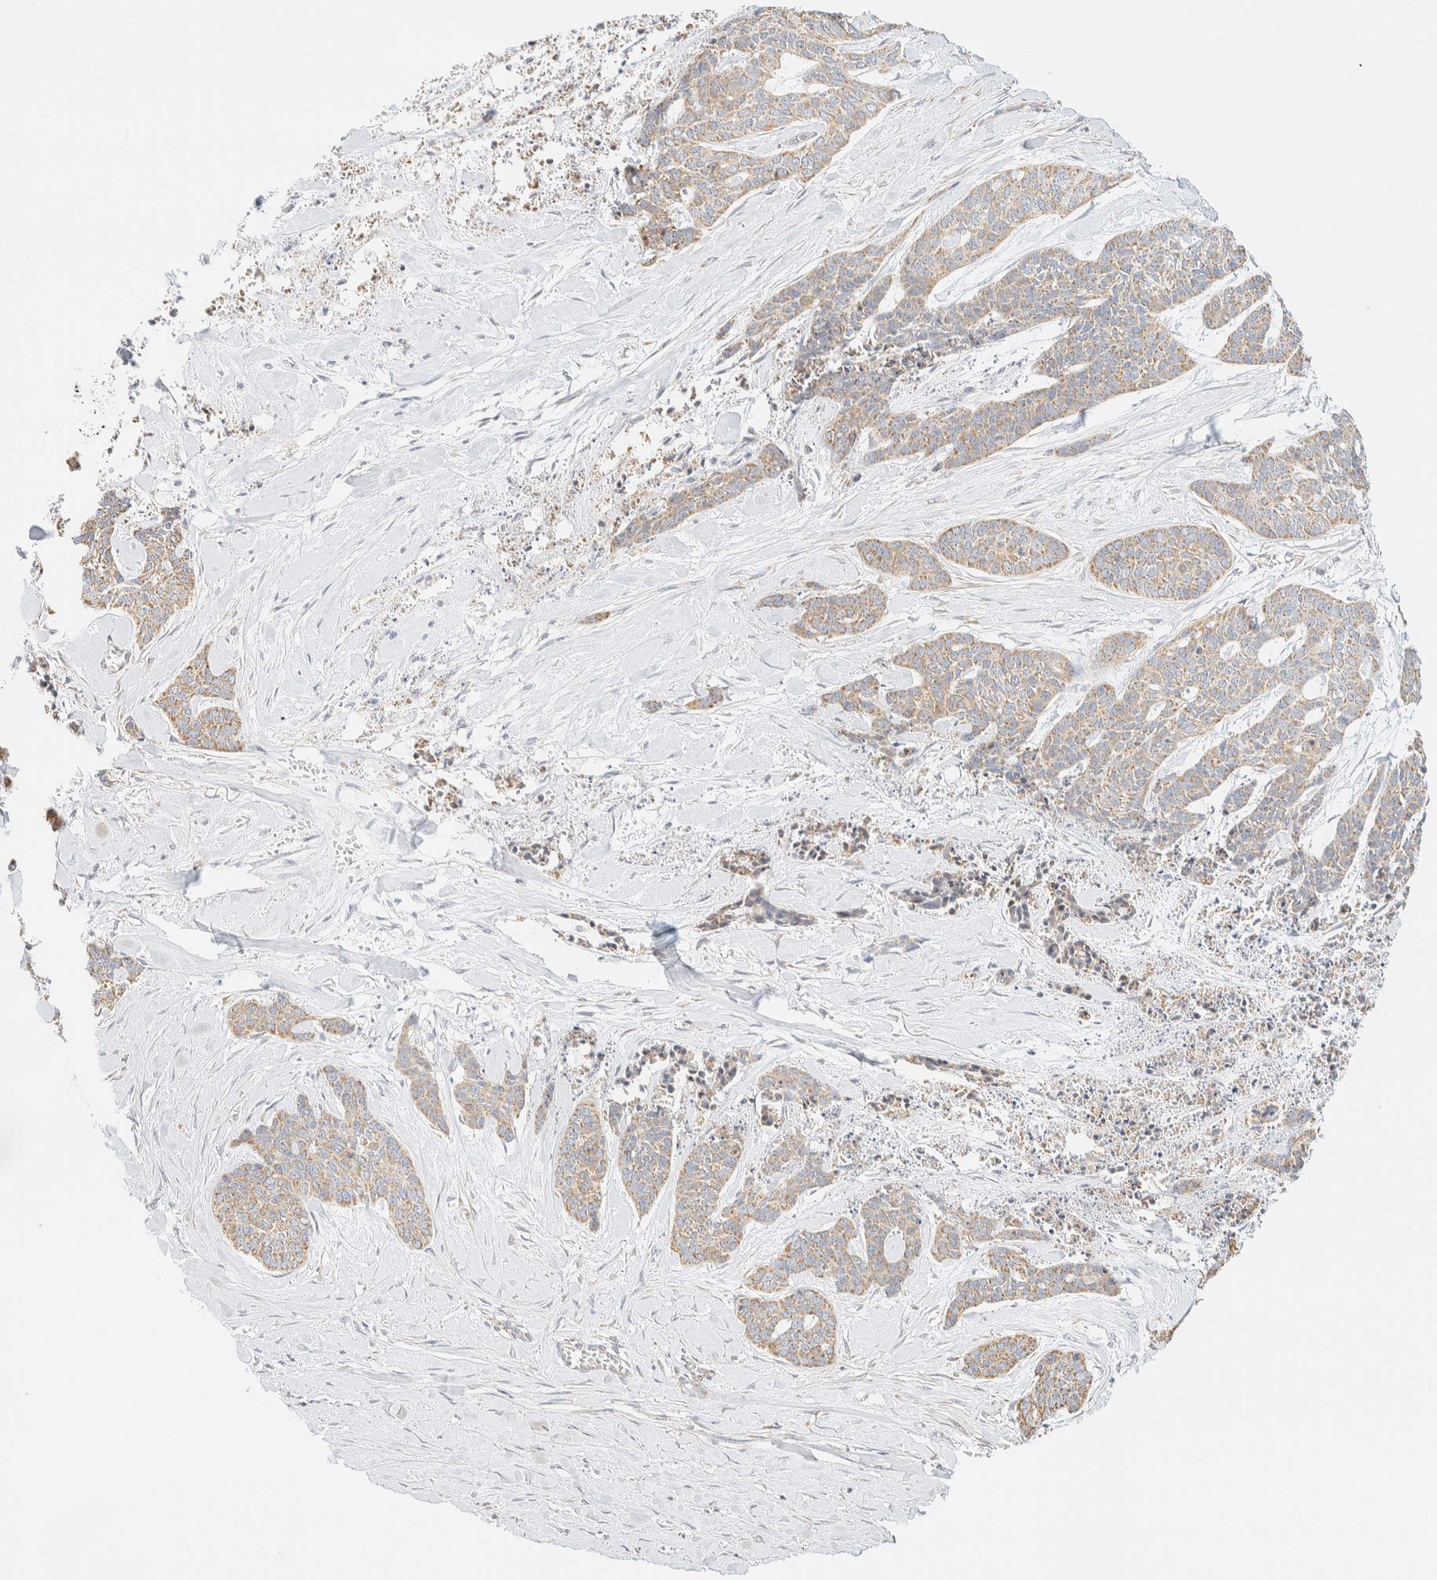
{"staining": {"intensity": "weak", "quantity": ">75%", "location": "cytoplasmic/membranous"}, "tissue": "skin cancer", "cell_type": "Tumor cells", "image_type": "cancer", "snomed": [{"axis": "morphology", "description": "Basal cell carcinoma"}, {"axis": "topography", "description": "Skin"}], "caption": "Tumor cells demonstrate weak cytoplasmic/membranous staining in about >75% of cells in skin basal cell carcinoma. (DAB IHC with brightfield microscopy, high magnification).", "gene": "APBB2", "patient": {"sex": "female", "age": 64}}